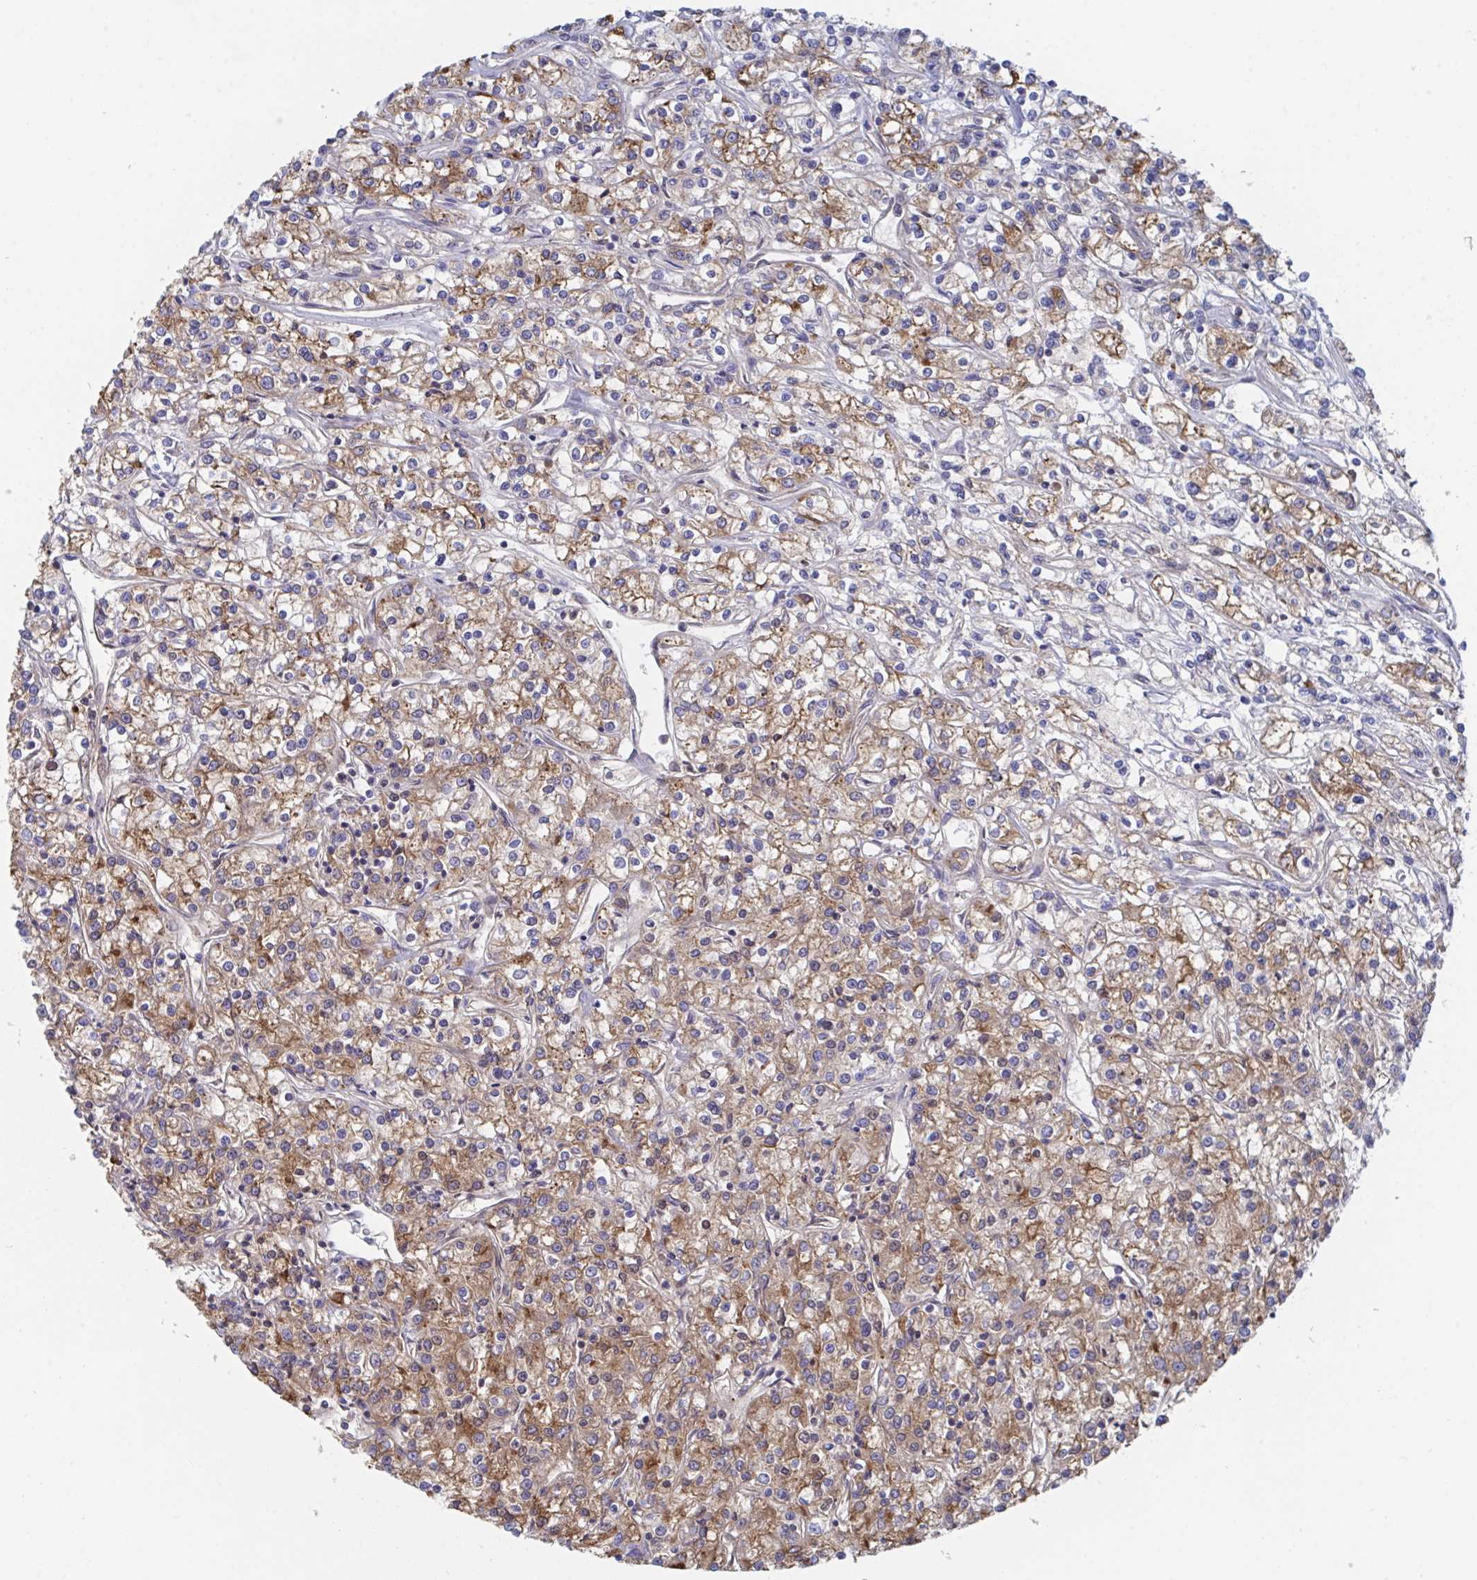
{"staining": {"intensity": "moderate", "quantity": ">75%", "location": "cytoplasmic/membranous"}, "tissue": "renal cancer", "cell_type": "Tumor cells", "image_type": "cancer", "snomed": [{"axis": "morphology", "description": "Adenocarcinoma, NOS"}, {"axis": "topography", "description": "Kidney"}], "caption": "A high-resolution micrograph shows immunohistochemistry staining of renal cancer (adenocarcinoma), which shows moderate cytoplasmic/membranous expression in approximately >75% of tumor cells.", "gene": "TNFAIP6", "patient": {"sex": "female", "age": 59}}